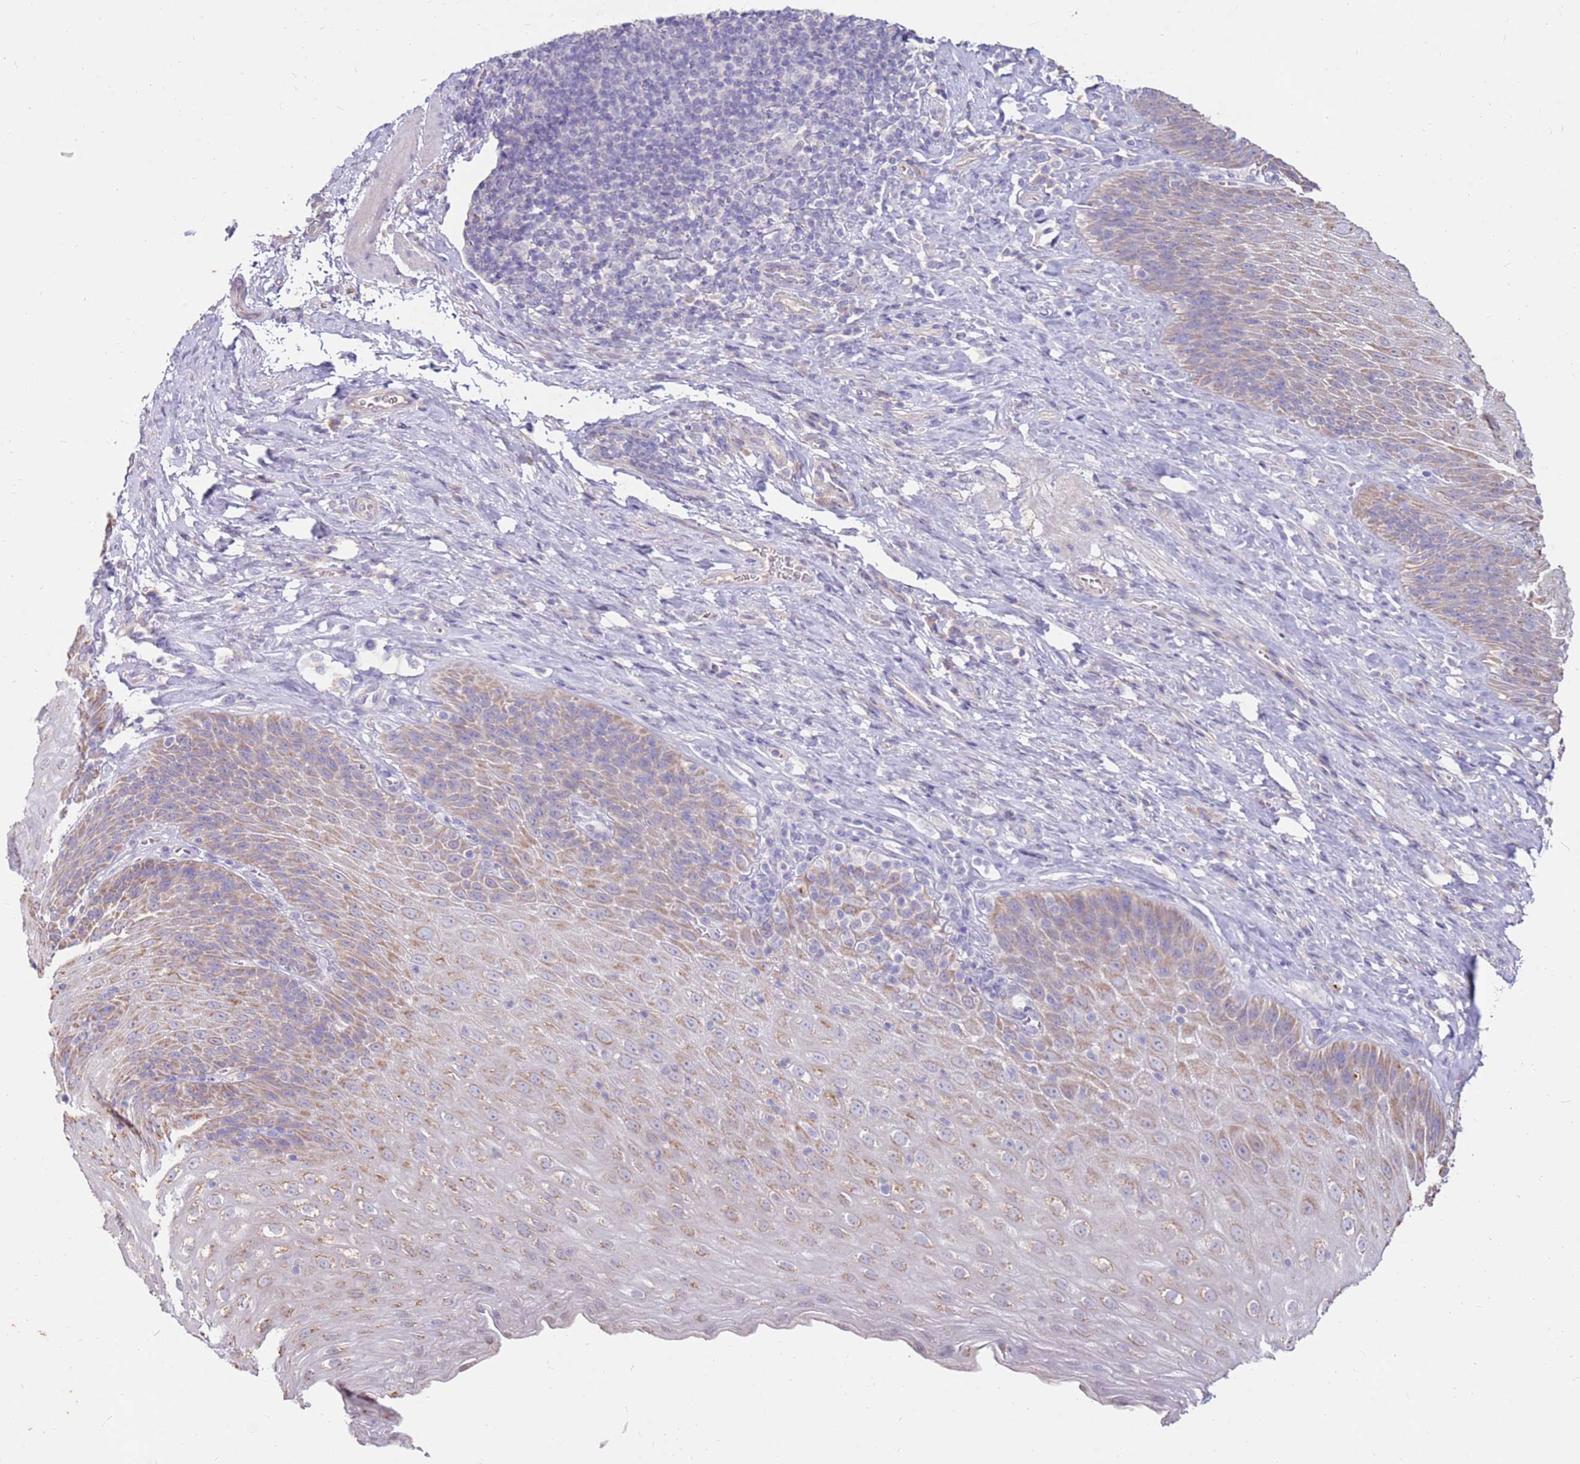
{"staining": {"intensity": "weak", "quantity": "25%-75%", "location": "cytoplasmic/membranous"}, "tissue": "esophagus", "cell_type": "Squamous epithelial cells", "image_type": "normal", "snomed": [{"axis": "morphology", "description": "Normal tissue, NOS"}, {"axis": "topography", "description": "Esophagus"}], "caption": "Squamous epithelial cells exhibit low levels of weak cytoplasmic/membranous expression in about 25%-75% of cells in unremarkable human esophagus.", "gene": "SLC44A4", "patient": {"sex": "female", "age": 61}}